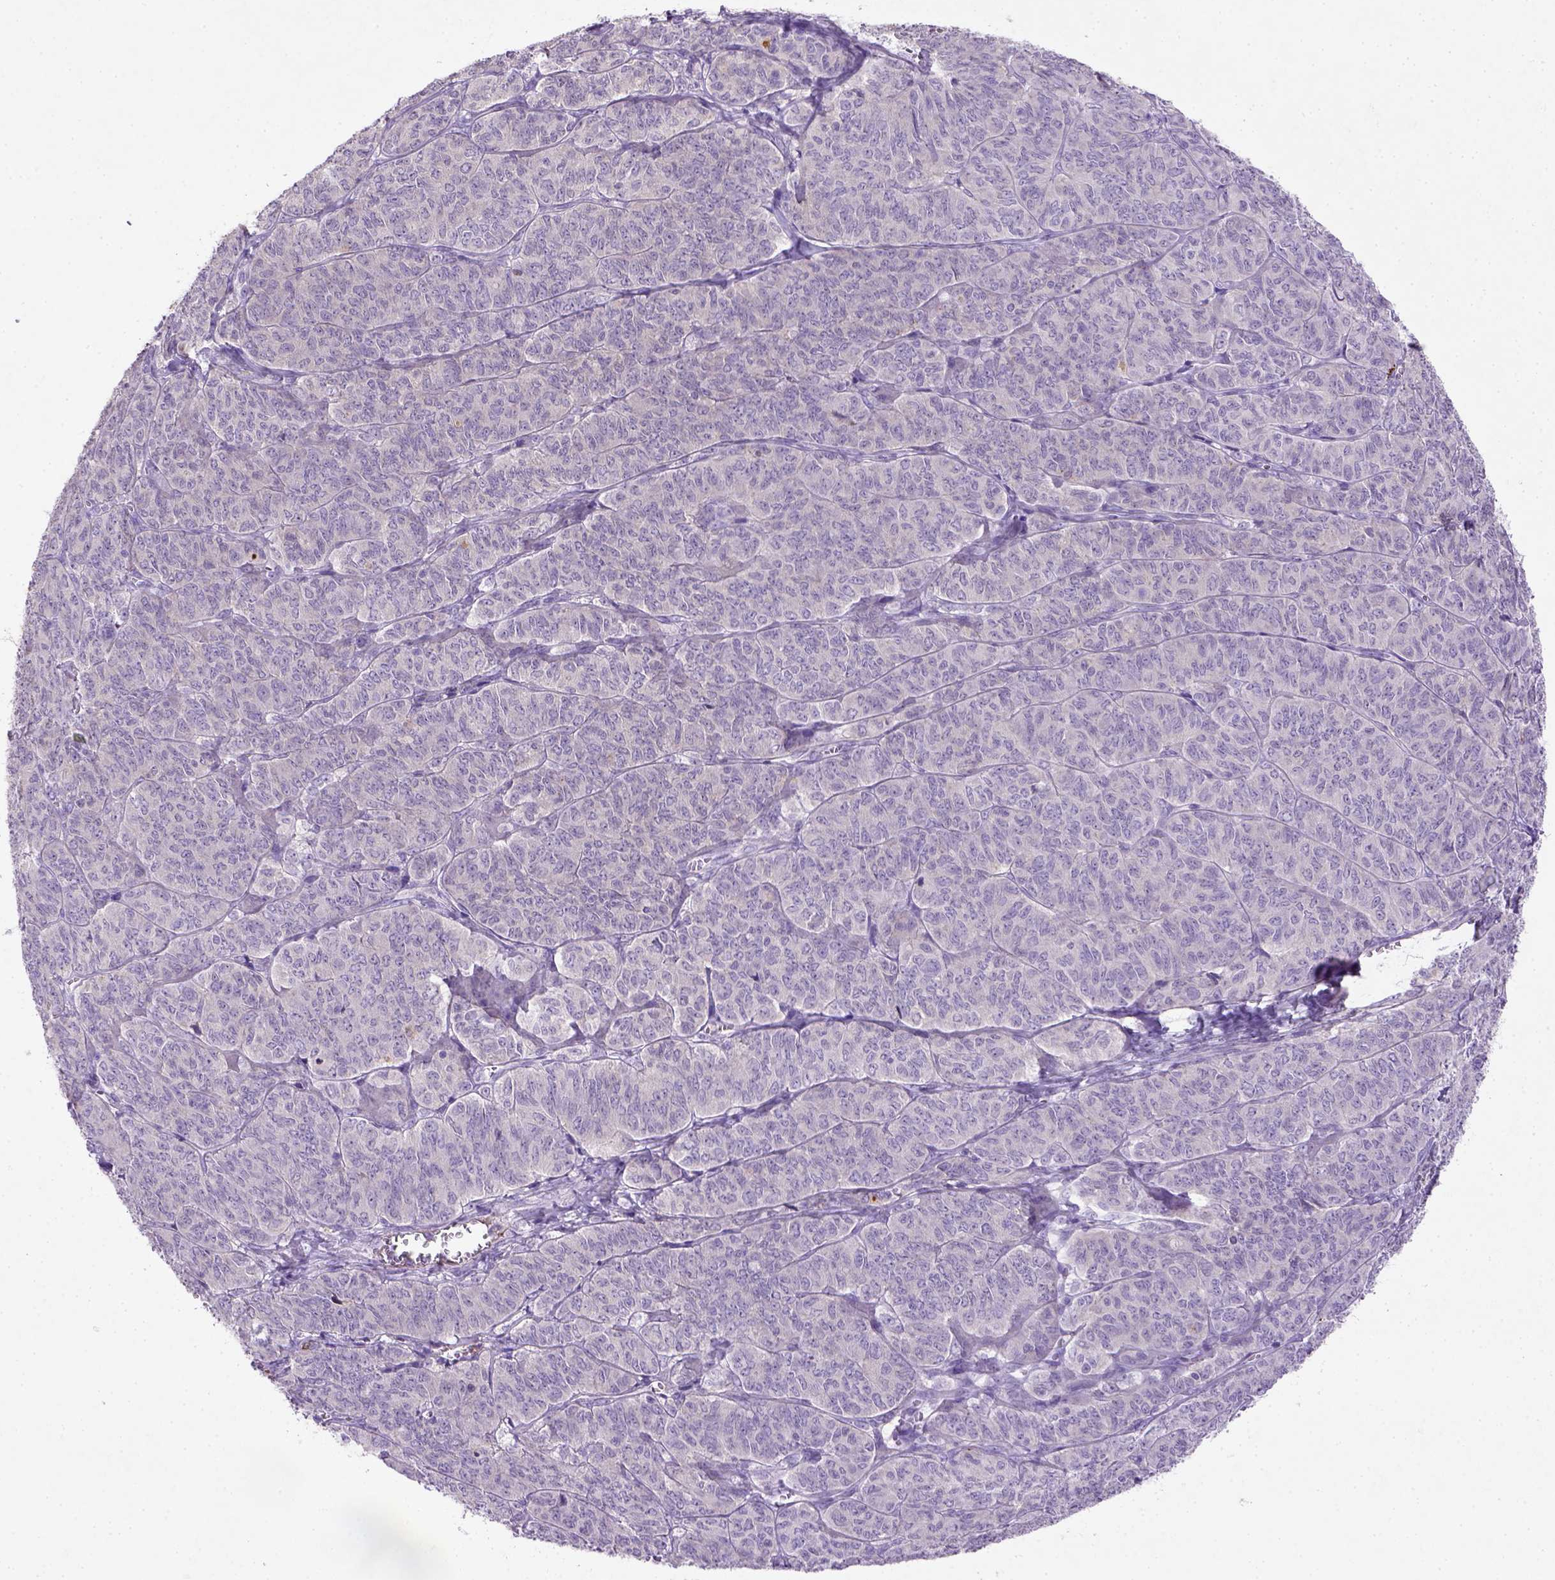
{"staining": {"intensity": "negative", "quantity": "none", "location": "none"}, "tissue": "ovarian cancer", "cell_type": "Tumor cells", "image_type": "cancer", "snomed": [{"axis": "morphology", "description": "Carcinoma, endometroid"}, {"axis": "topography", "description": "Ovary"}], "caption": "This is an immunohistochemistry photomicrograph of ovarian cancer. There is no expression in tumor cells.", "gene": "NUDT2", "patient": {"sex": "female", "age": 80}}